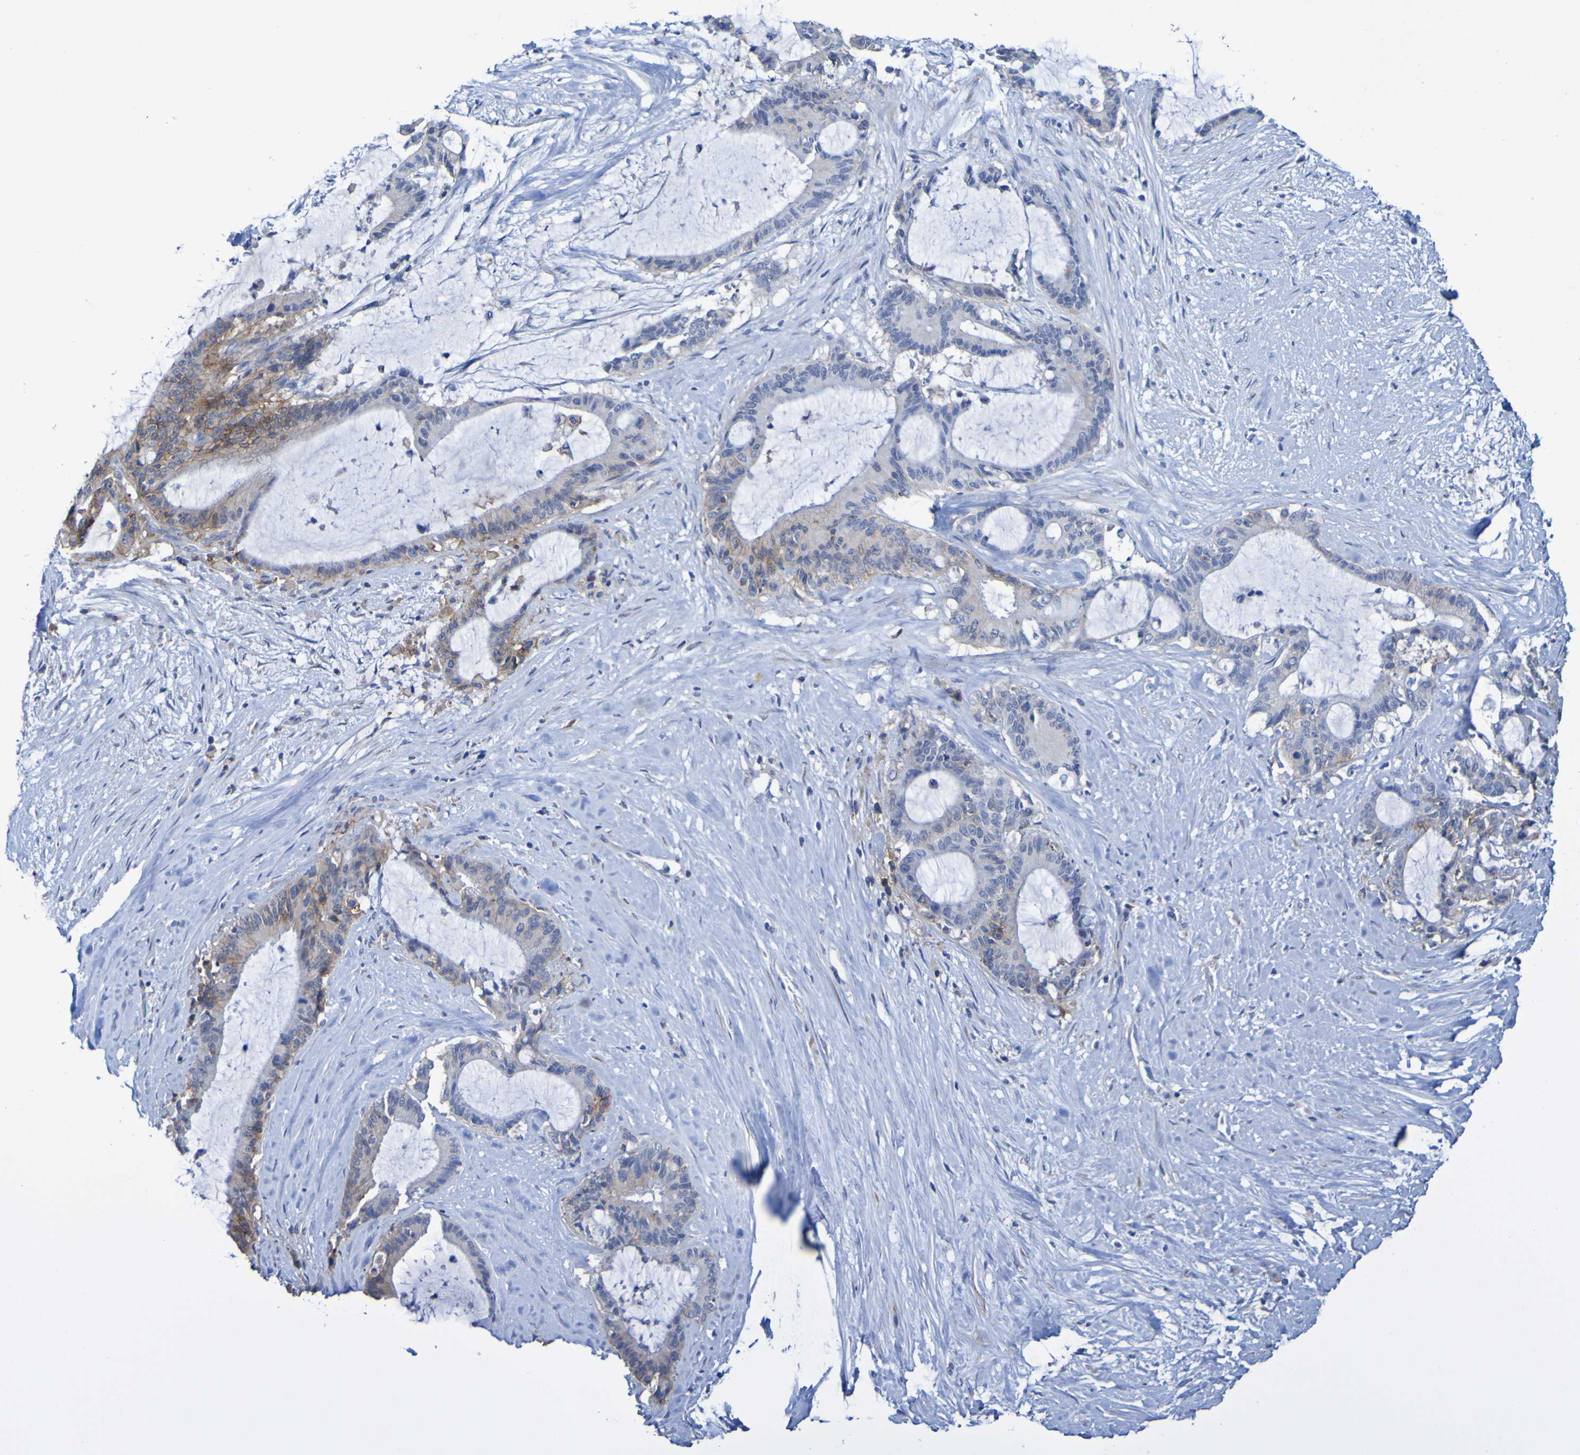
{"staining": {"intensity": "moderate", "quantity": "<25%", "location": "cytoplasmic/membranous"}, "tissue": "liver cancer", "cell_type": "Tumor cells", "image_type": "cancer", "snomed": [{"axis": "morphology", "description": "Cholangiocarcinoma"}, {"axis": "topography", "description": "Liver"}], "caption": "Tumor cells exhibit low levels of moderate cytoplasmic/membranous positivity in about <25% of cells in human liver cholangiocarcinoma.", "gene": "SLC3A2", "patient": {"sex": "female", "age": 73}}